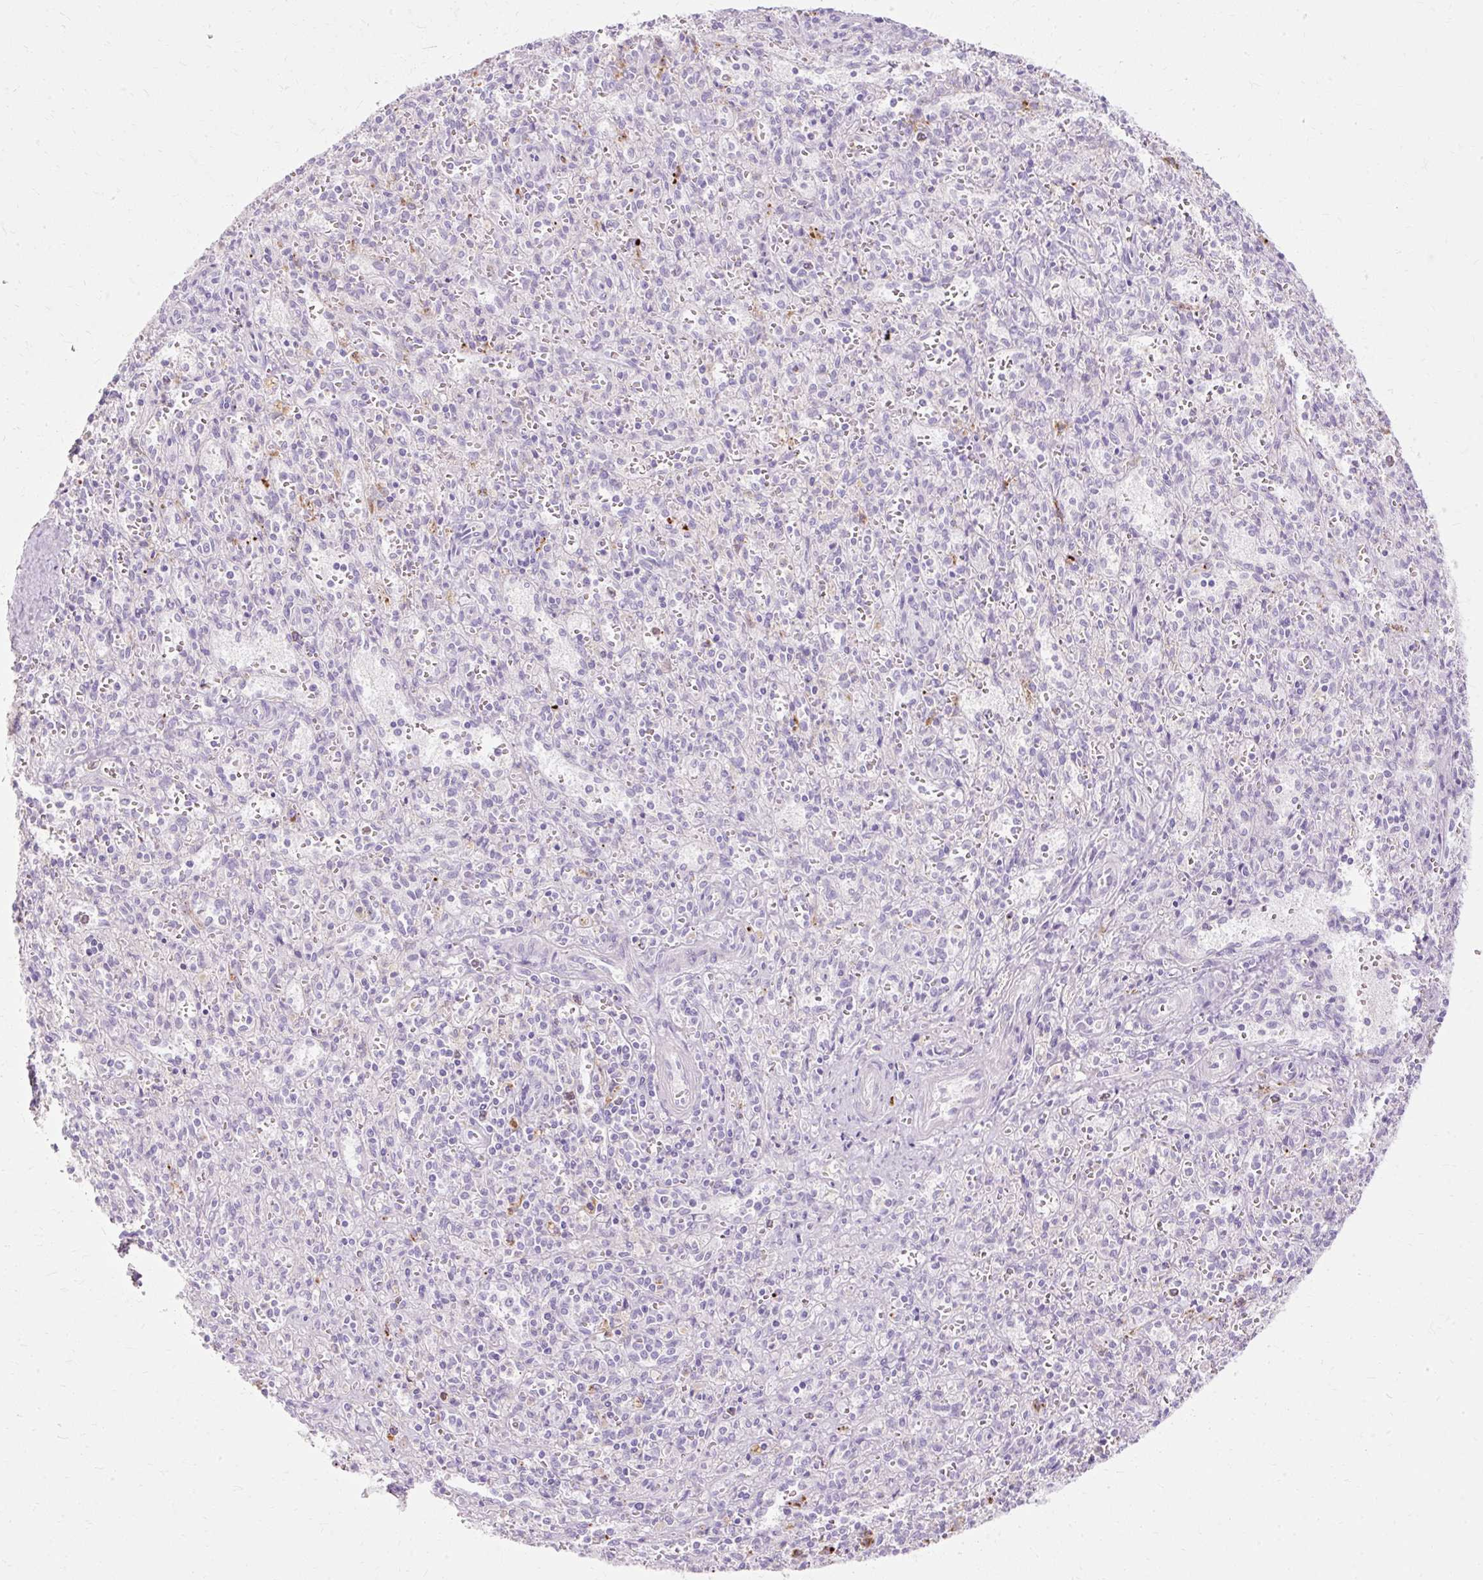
{"staining": {"intensity": "negative", "quantity": "none", "location": "none"}, "tissue": "spleen", "cell_type": "Cells in red pulp", "image_type": "normal", "snomed": [{"axis": "morphology", "description": "Normal tissue, NOS"}, {"axis": "topography", "description": "Spleen"}], "caption": "Cells in red pulp are negative for protein expression in benign human spleen. Brightfield microscopy of immunohistochemistry (IHC) stained with DAB (3,3'-diaminobenzidine) (brown) and hematoxylin (blue), captured at high magnification.", "gene": "HSD11B1", "patient": {"sex": "female", "age": 26}}